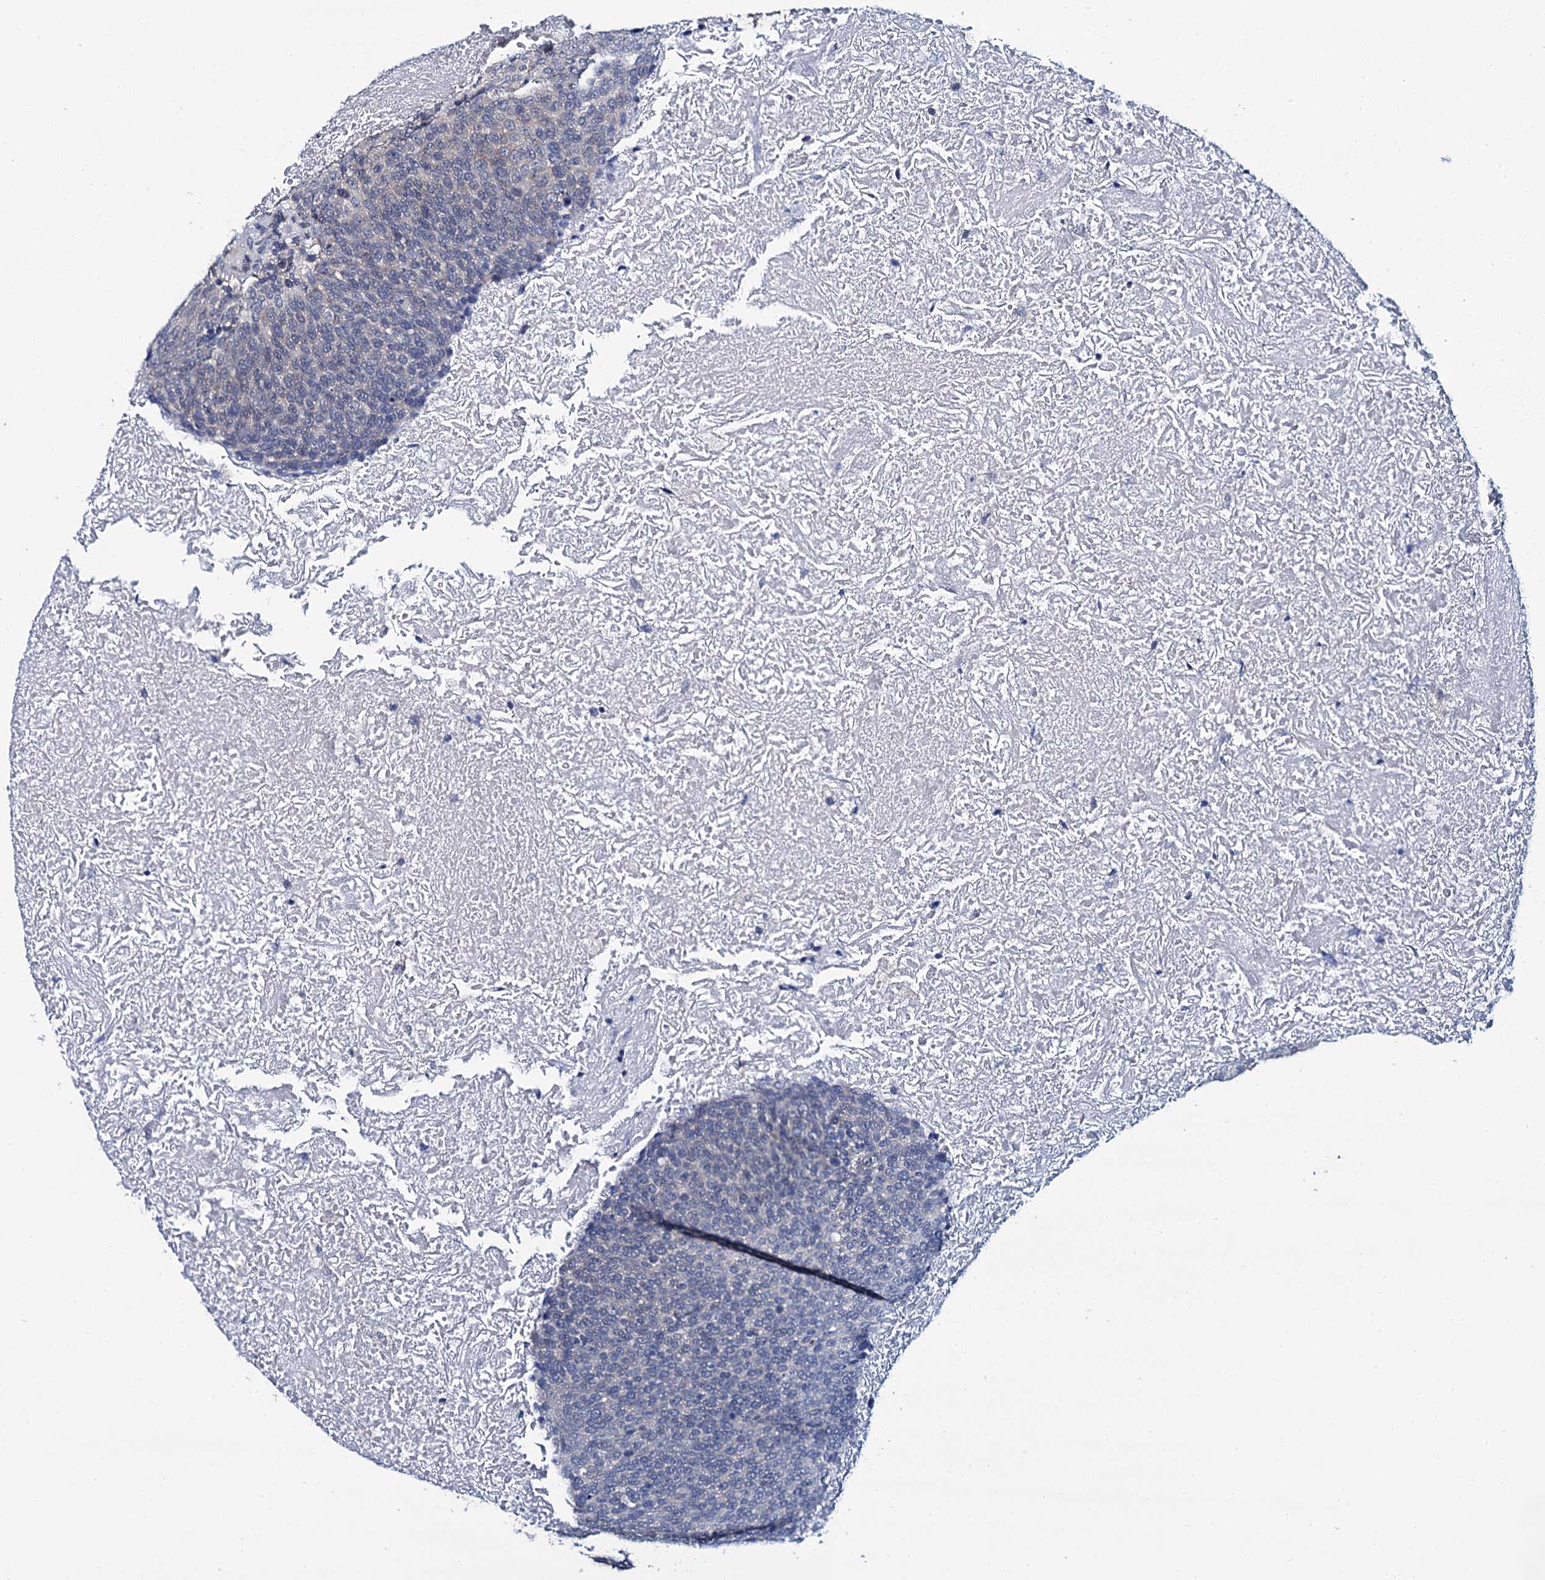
{"staining": {"intensity": "negative", "quantity": "none", "location": "none"}, "tissue": "head and neck cancer", "cell_type": "Tumor cells", "image_type": "cancer", "snomed": [{"axis": "morphology", "description": "Squamous cell carcinoma, NOS"}, {"axis": "morphology", "description": "Squamous cell carcinoma, metastatic, NOS"}, {"axis": "topography", "description": "Lymph node"}, {"axis": "topography", "description": "Head-Neck"}], "caption": "Immunohistochemistry of metastatic squamous cell carcinoma (head and neck) exhibits no expression in tumor cells. Nuclei are stained in blue.", "gene": "MIOX", "patient": {"sex": "male", "age": 62}}